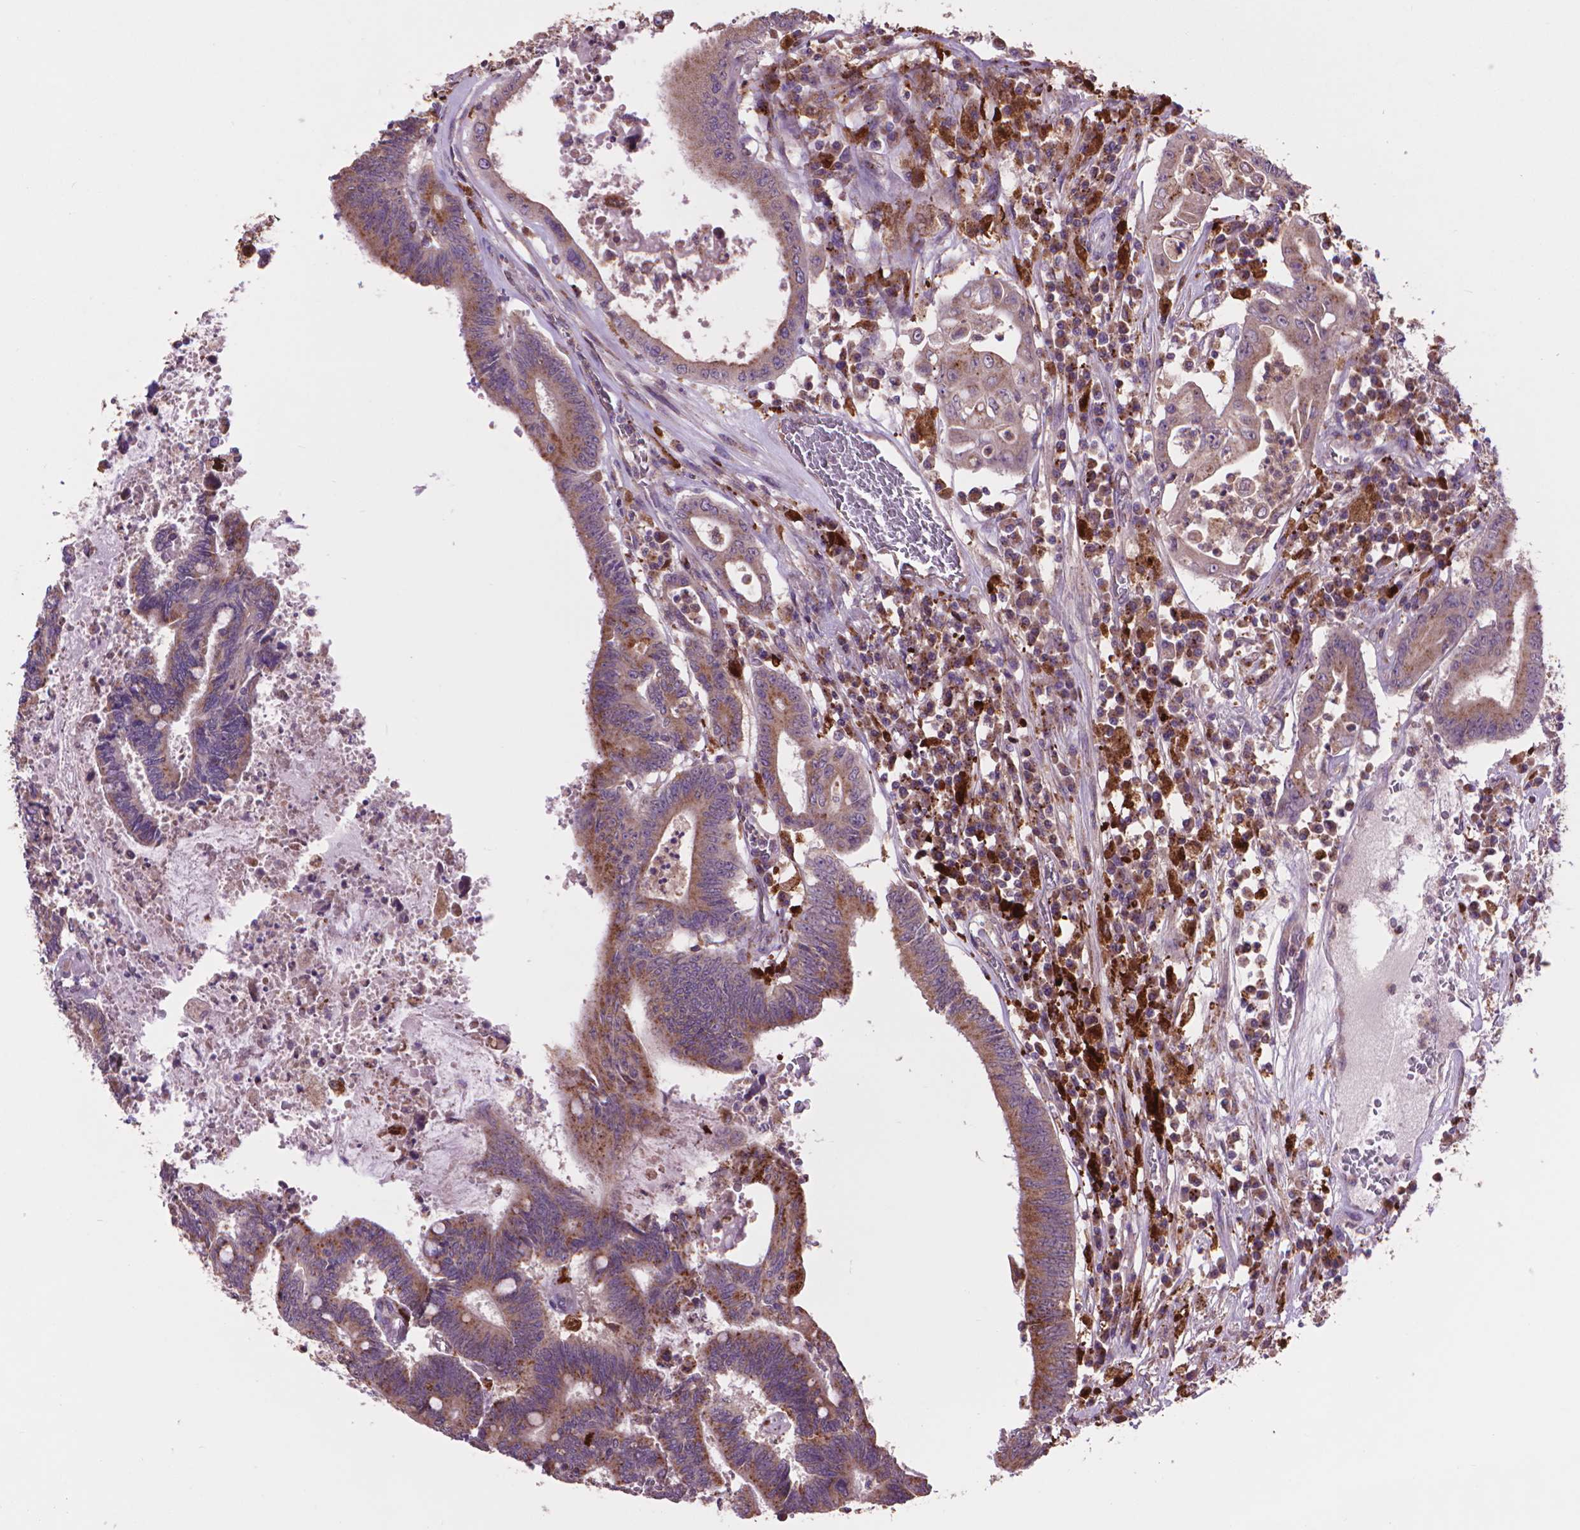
{"staining": {"intensity": "moderate", "quantity": ">75%", "location": "cytoplasmic/membranous"}, "tissue": "colorectal cancer", "cell_type": "Tumor cells", "image_type": "cancer", "snomed": [{"axis": "morphology", "description": "Adenocarcinoma, NOS"}, {"axis": "topography", "description": "Rectum"}], "caption": "Adenocarcinoma (colorectal) stained with a brown dye exhibits moderate cytoplasmic/membranous positive expression in about >75% of tumor cells.", "gene": "GLB1", "patient": {"sex": "male", "age": 54}}